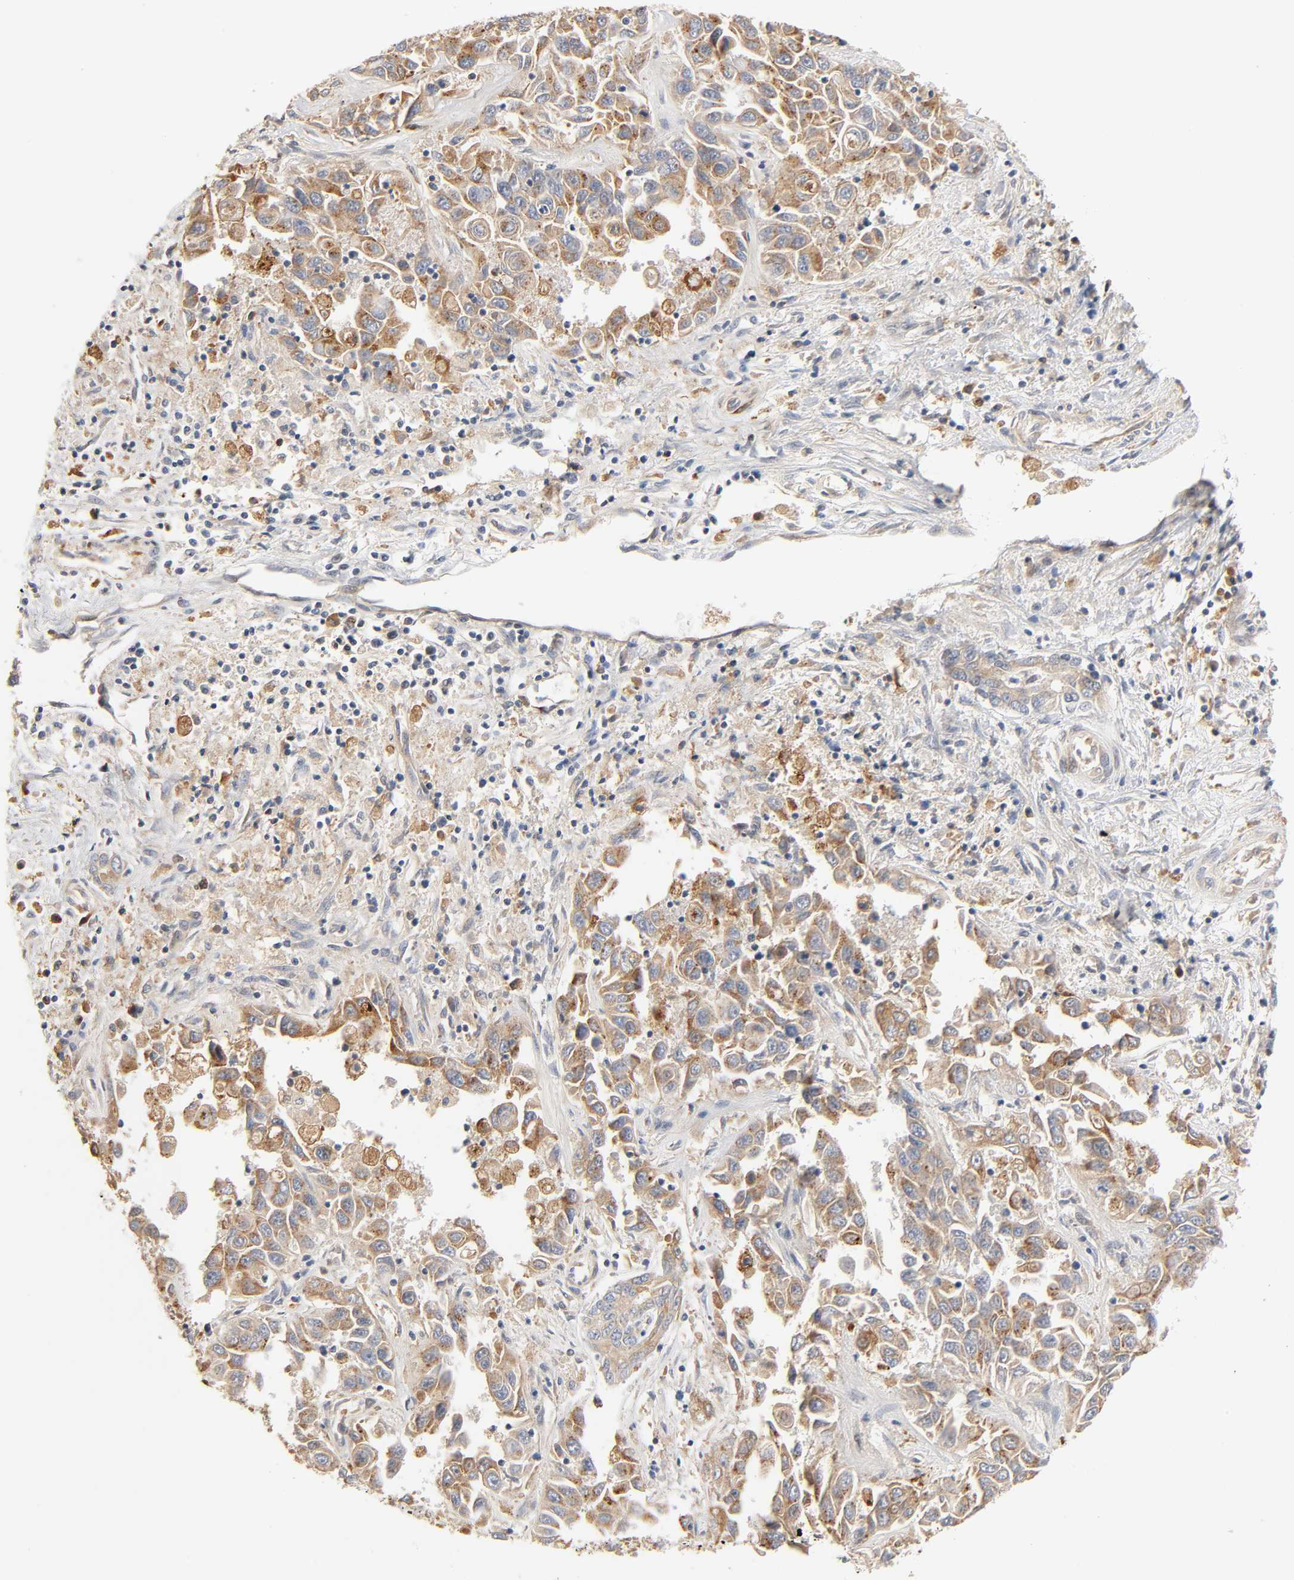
{"staining": {"intensity": "moderate", "quantity": ">75%", "location": "cytoplasmic/membranous"}, "tissue": "liver cancer", "cell_type": "Tumor cells", "image_type": "cancer", "snomed": [{"axis": "morphology", "description": "Cholangiocarcinoma"}, {"axis": "topography", "description": "Liver"}], "caption": "Liver cancer stained with DAB immunohistochemistry demonstrates medium levels of moderate cytoplasmic/membranous expression in about >75% of tumor cells. The staining was performed using DAB (3,3'-diaminobenzidine), with brown indicating positive protein expression. Nuclei are stained blue with hematoxylin.", "gene": "REEP6", "patient": {"sex": "female", "age": 52}}